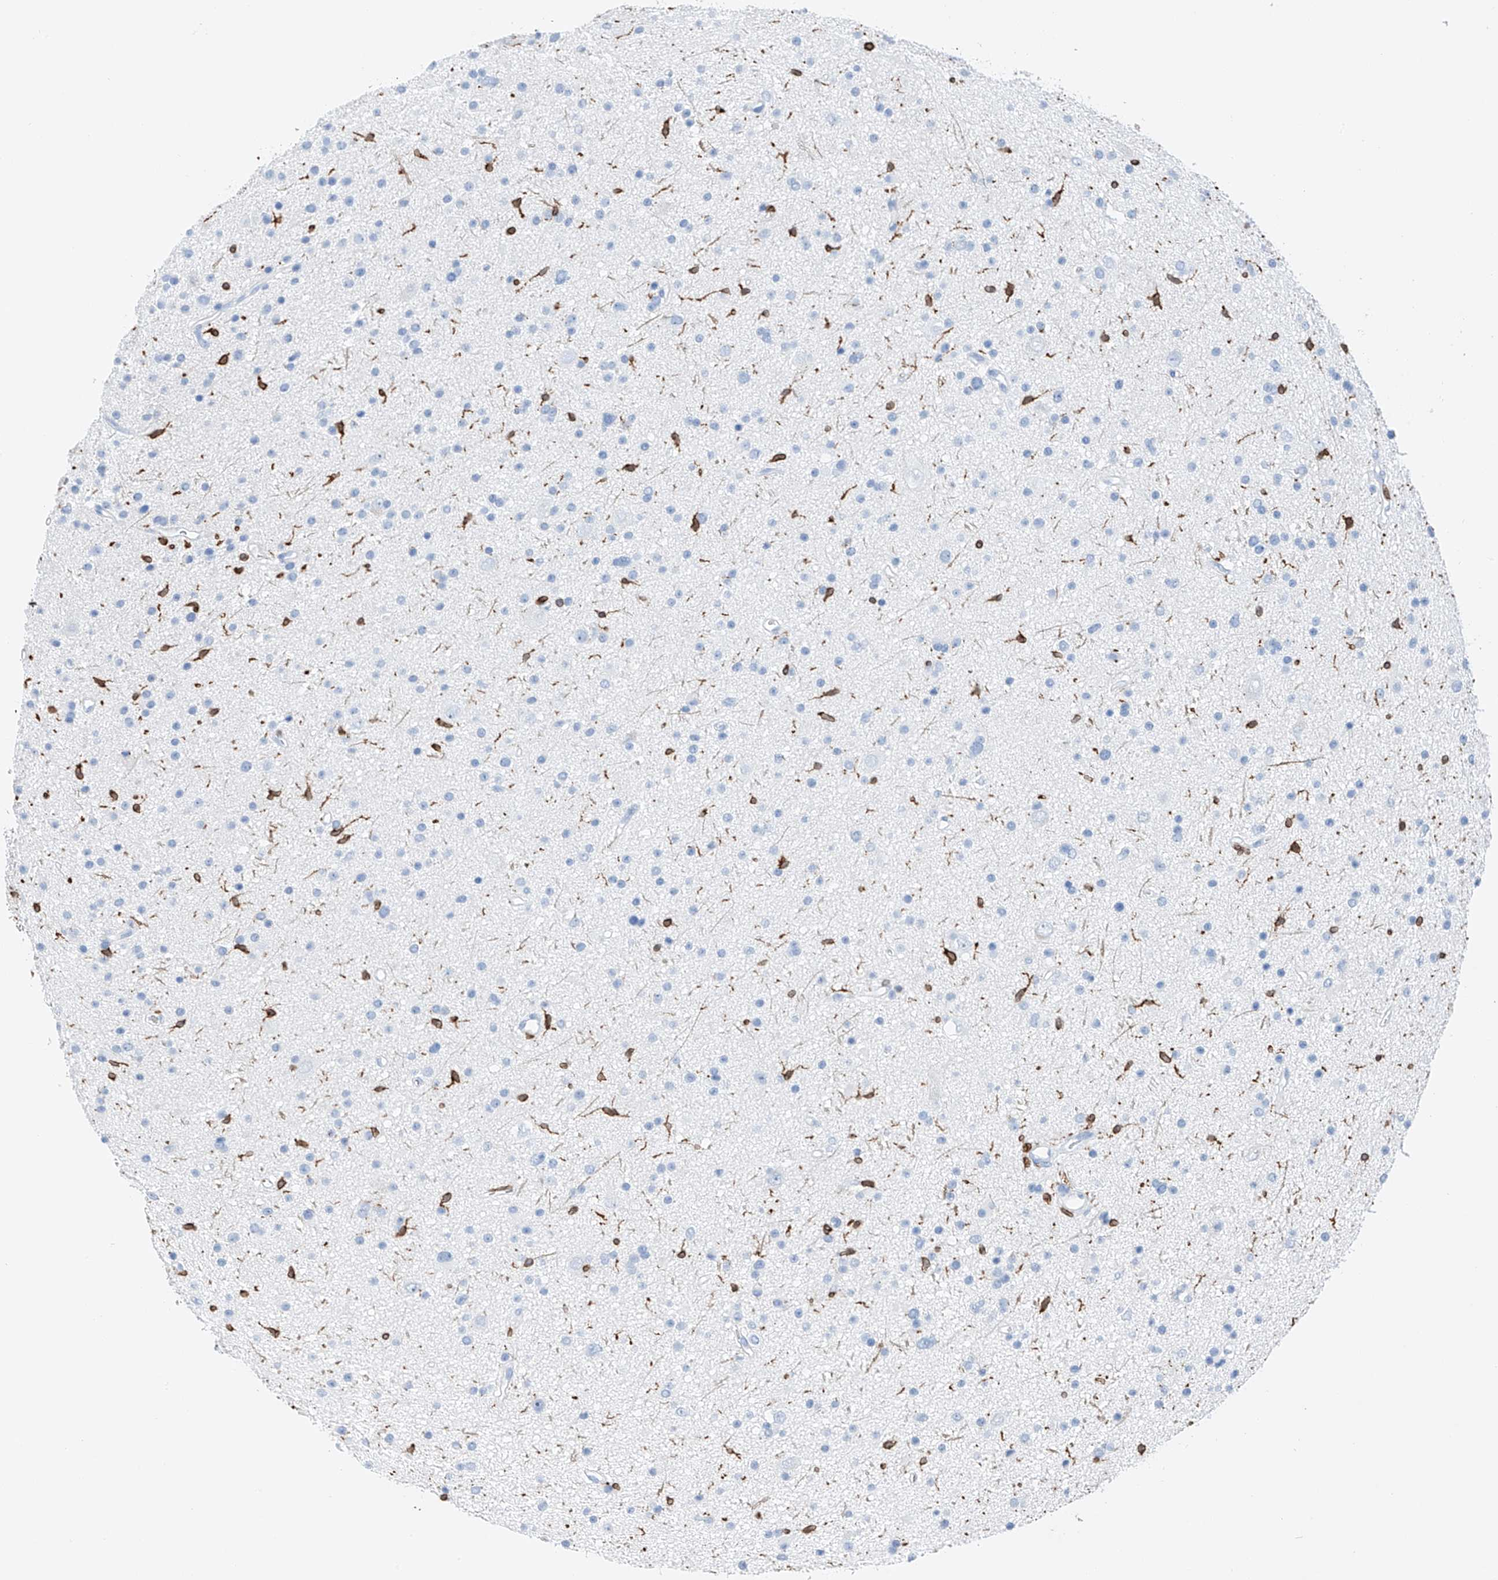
{"staining": {"intensity": "negative", "quantity": "none", "location": "none"}, "tissue": "glioma", "cell_type": "Tumor cells", "image_type": "cancer", "snomed": [{"axis": "morphology", "description": "Glioma, malignant, Low grade"}, {"axis": "topography", "description": "Cerebral cortex"}], "caption": "Photomicrograph shows no protein staining in tumor cells of malignant glioma (low-grade) tissue.", "gene": "TBXAS1", "patient": {"sex": "female", "age": 39}}